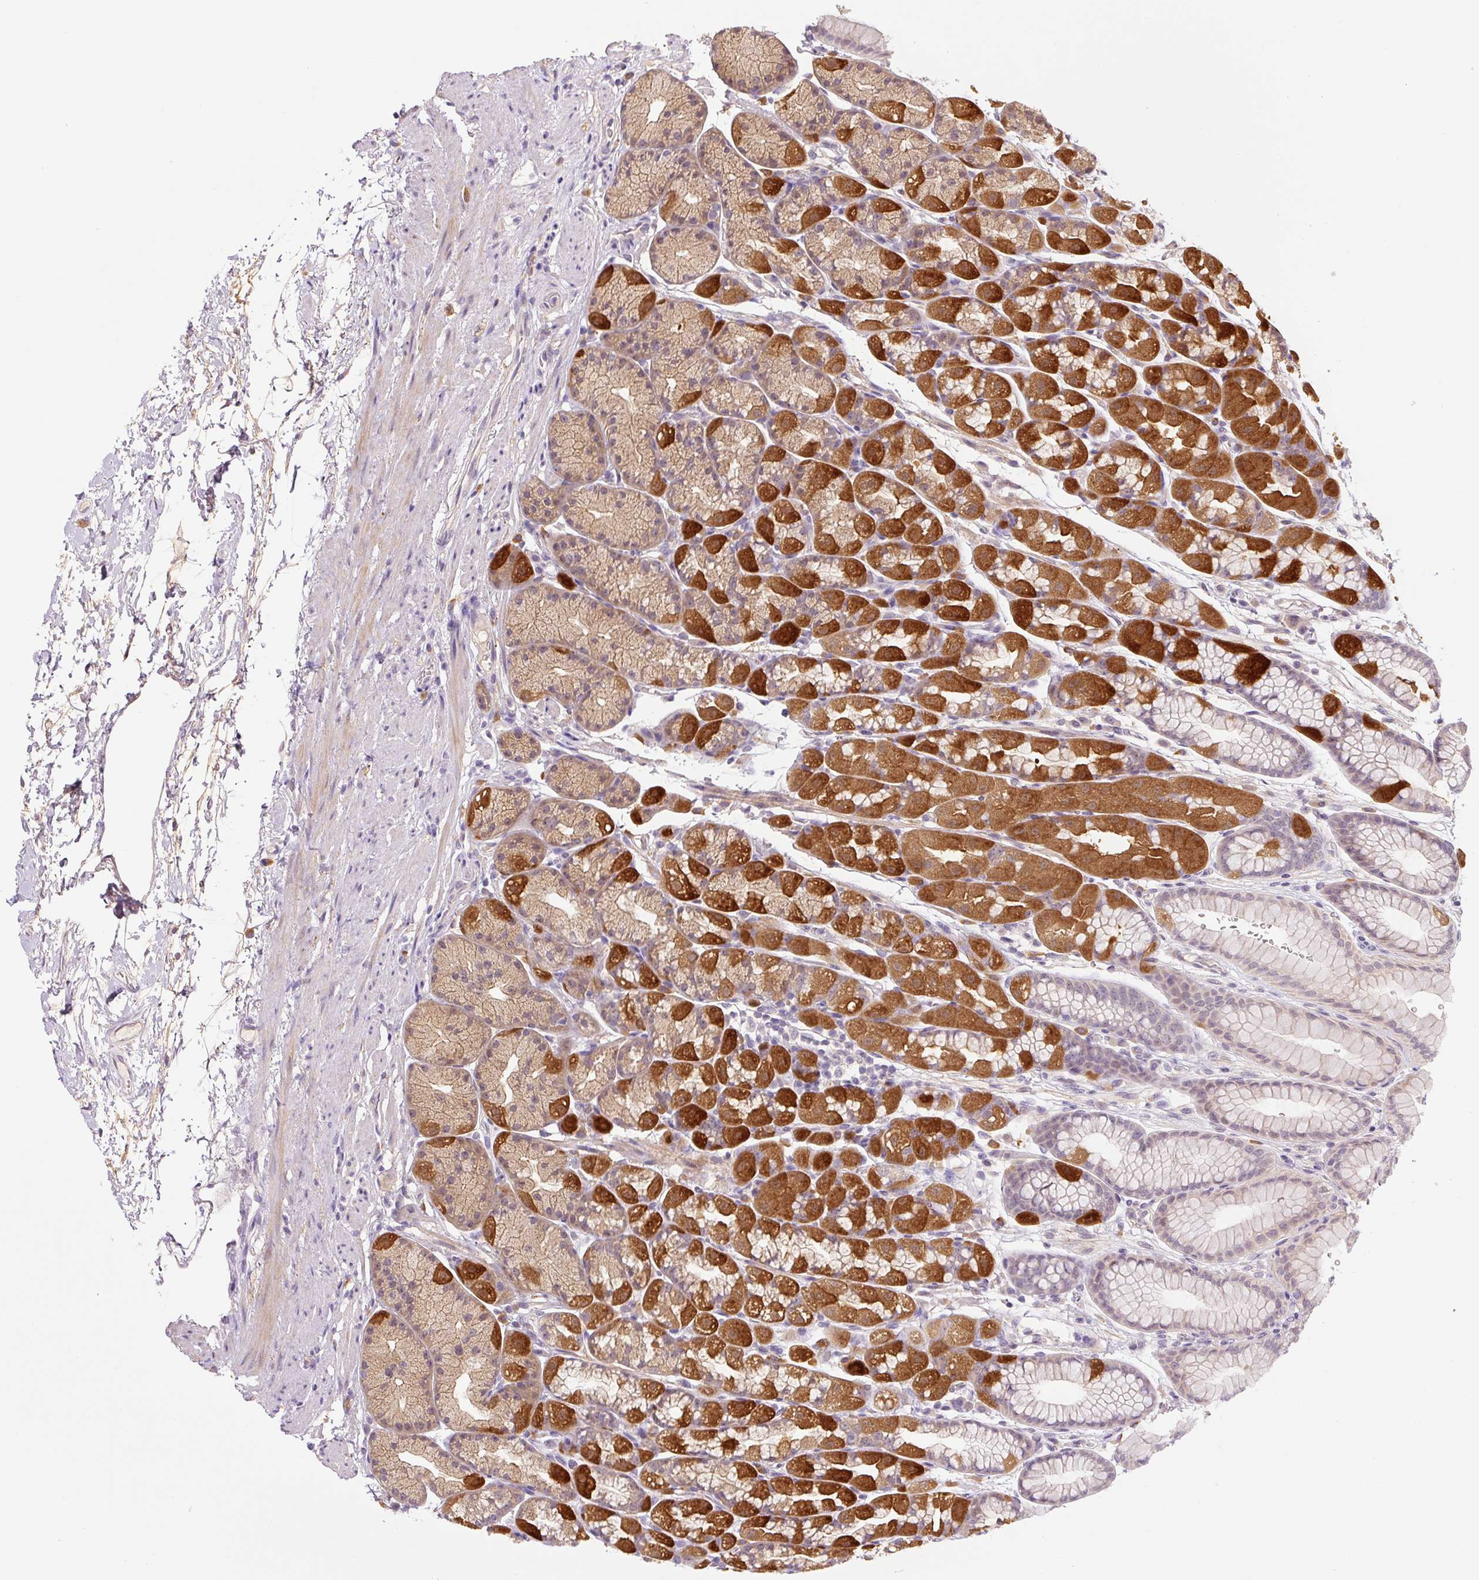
{"staining": {"intensity": "moderate", "quantity": "25%-75%", "location": "cytoplasmic/membranous"}, "tissue": "stomach", "cell_type": "Glandular cells", "image_type": "normal", "snomed": [{"axis": "morphology", "description": "Normal tissue, NOS"}, {"axis": "topography", "description": "Stomach, lower"}], "caption": "This is an image of IHC staining of normal stomach, which shows moderate positivity in the cytoplasmic/membranous of glandular cells.", "gene": "PRKAA2", "patient": {"sex": "male", "age": 67}}